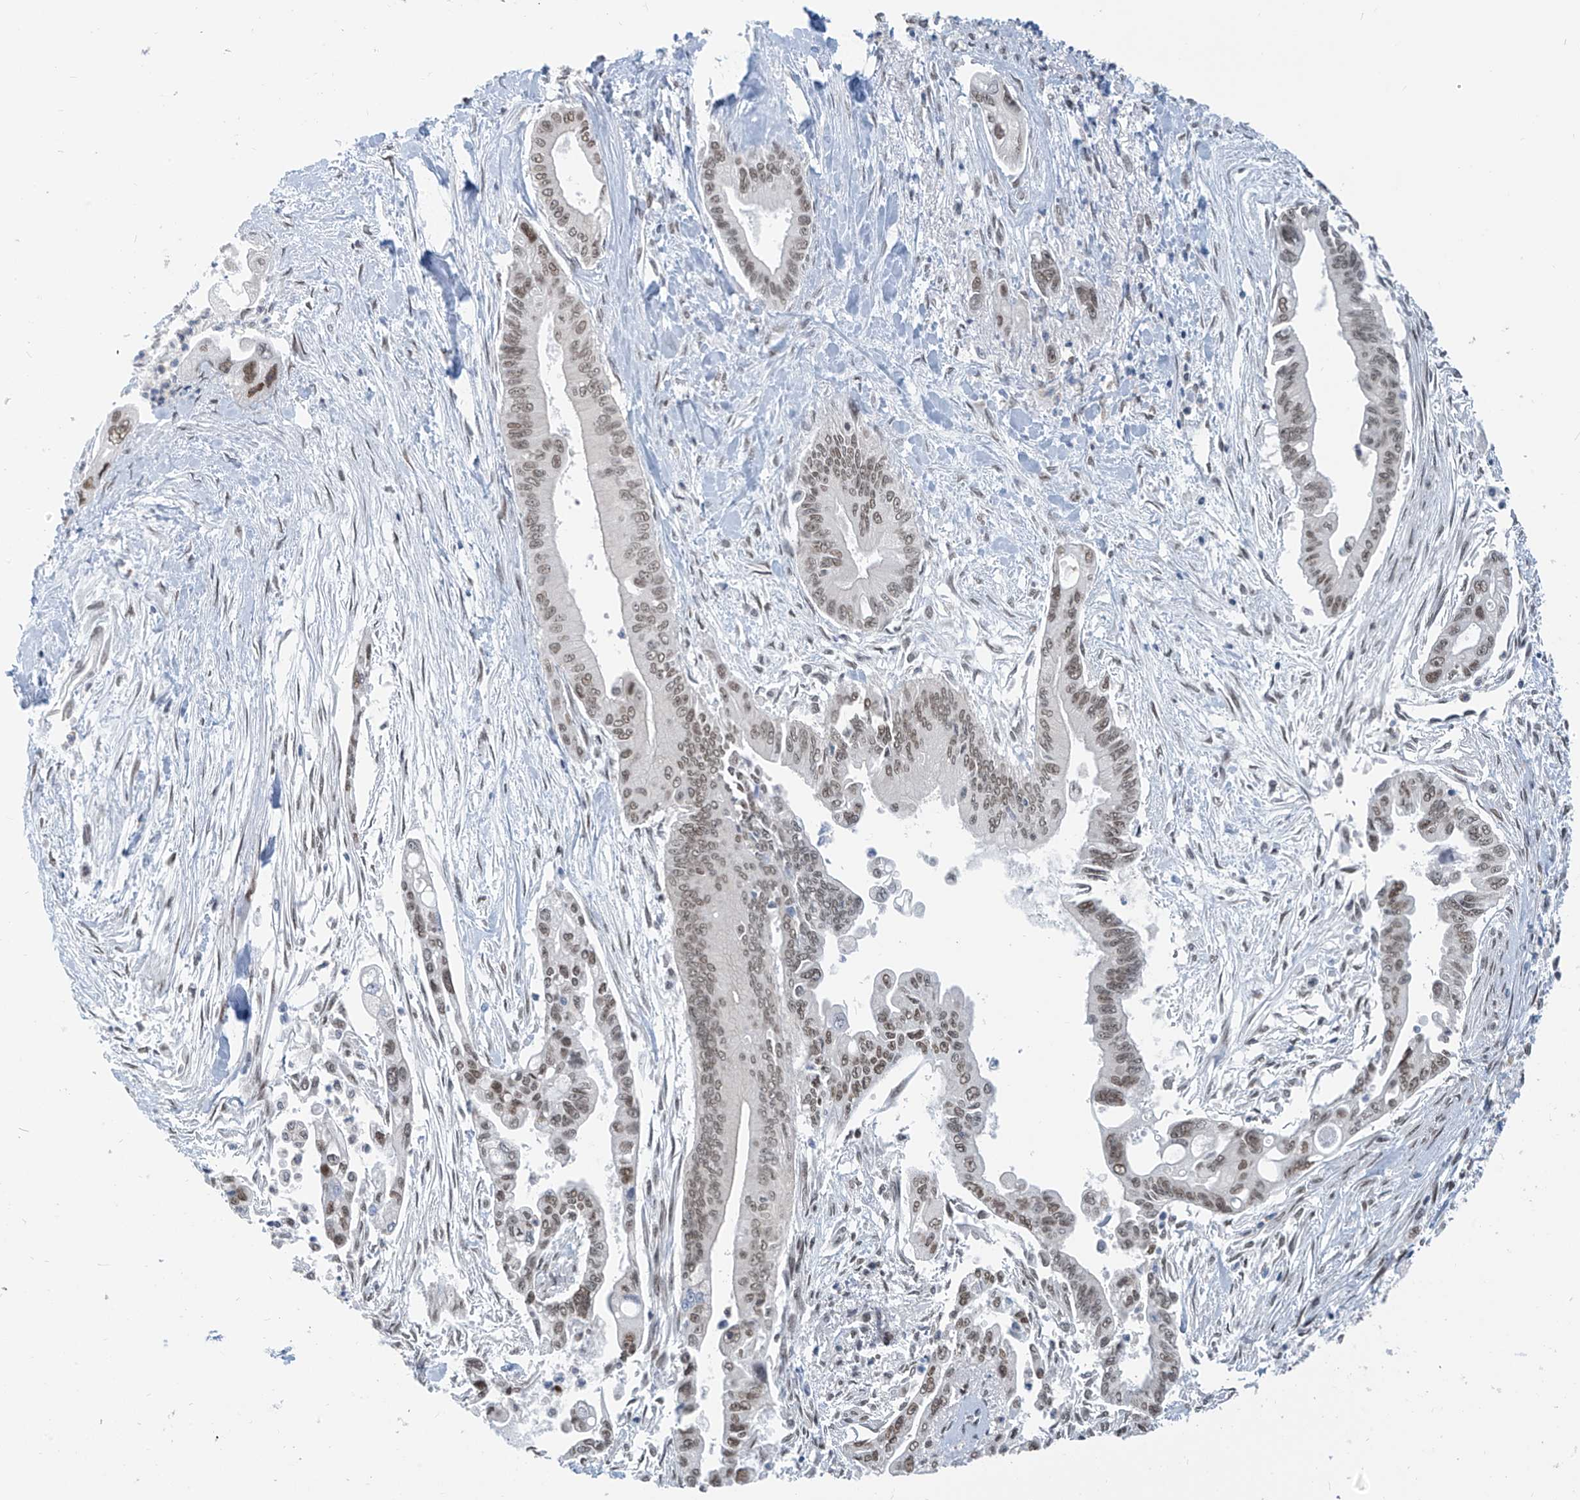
{"staining": {"intensity": "weak", "quantity": ">75%", "location": "nuclear"}, "tissue": "pancreatic cancer", "cell_type": "Tumor cells", "image_type": "cancer", "snomed": [{"axis": "morphology", "description": "Adenocarcinoma, NOS"}, {"axis": "topography", "description": "Pancreas"}], "caption": "Tumor cells demonstrate low levels of weak nuclear staining in about >75% of cells in pancreatic cancer. (DAB IHC, brown staining for protein, blue staining for nuclei).", "gene": "MCM9", "patient": {"sex": "male", "age": 70}}